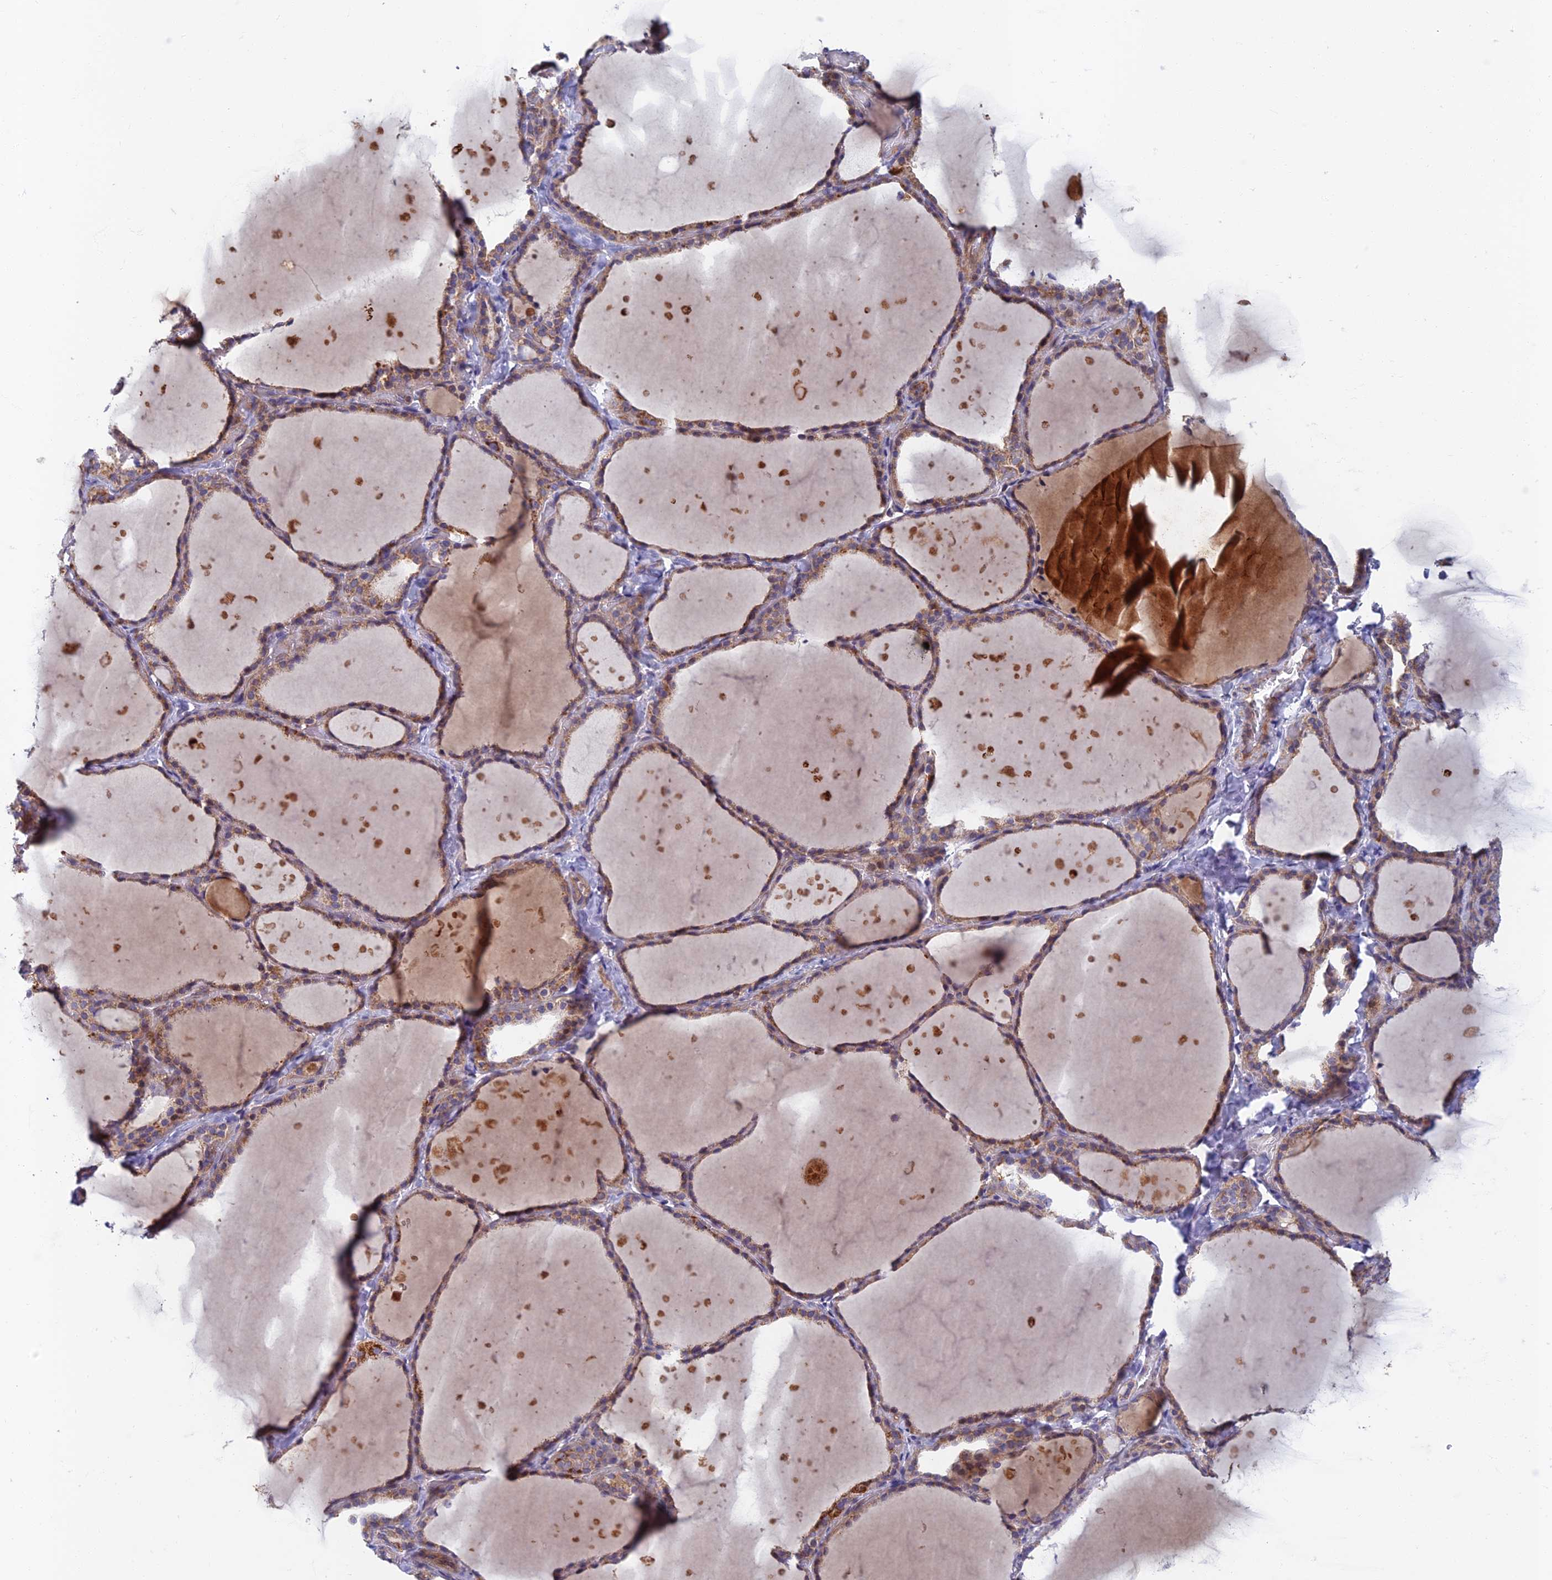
{"staining": {"intensity": "moderate", "quantity": ">75%", "location": "cytoplasmic/membranous"}, "tissue": "thyroid gland", "cell_type": "Glandular cells", "image_type": "normal", "snomed": [{"axis": "morphology", "description": "Normal tissue, NOS"}, {"axis": "topography", "description": "Thyroid gland"}], "caption": "Normal thyroid gland shows moderate cytoplasmic/membranous expression in approximately >75% of glandular cells, visualized by immunohistochemistry. The staining was performed using DAB (3,3'-diaminobenzidine) to visualize the protein expression in brown, while the nuclei were stained in blue with hematoxylin (Magnification: 20x).", "gene": "SOGA1", "patient": {"sex": "female", "age": 44}}